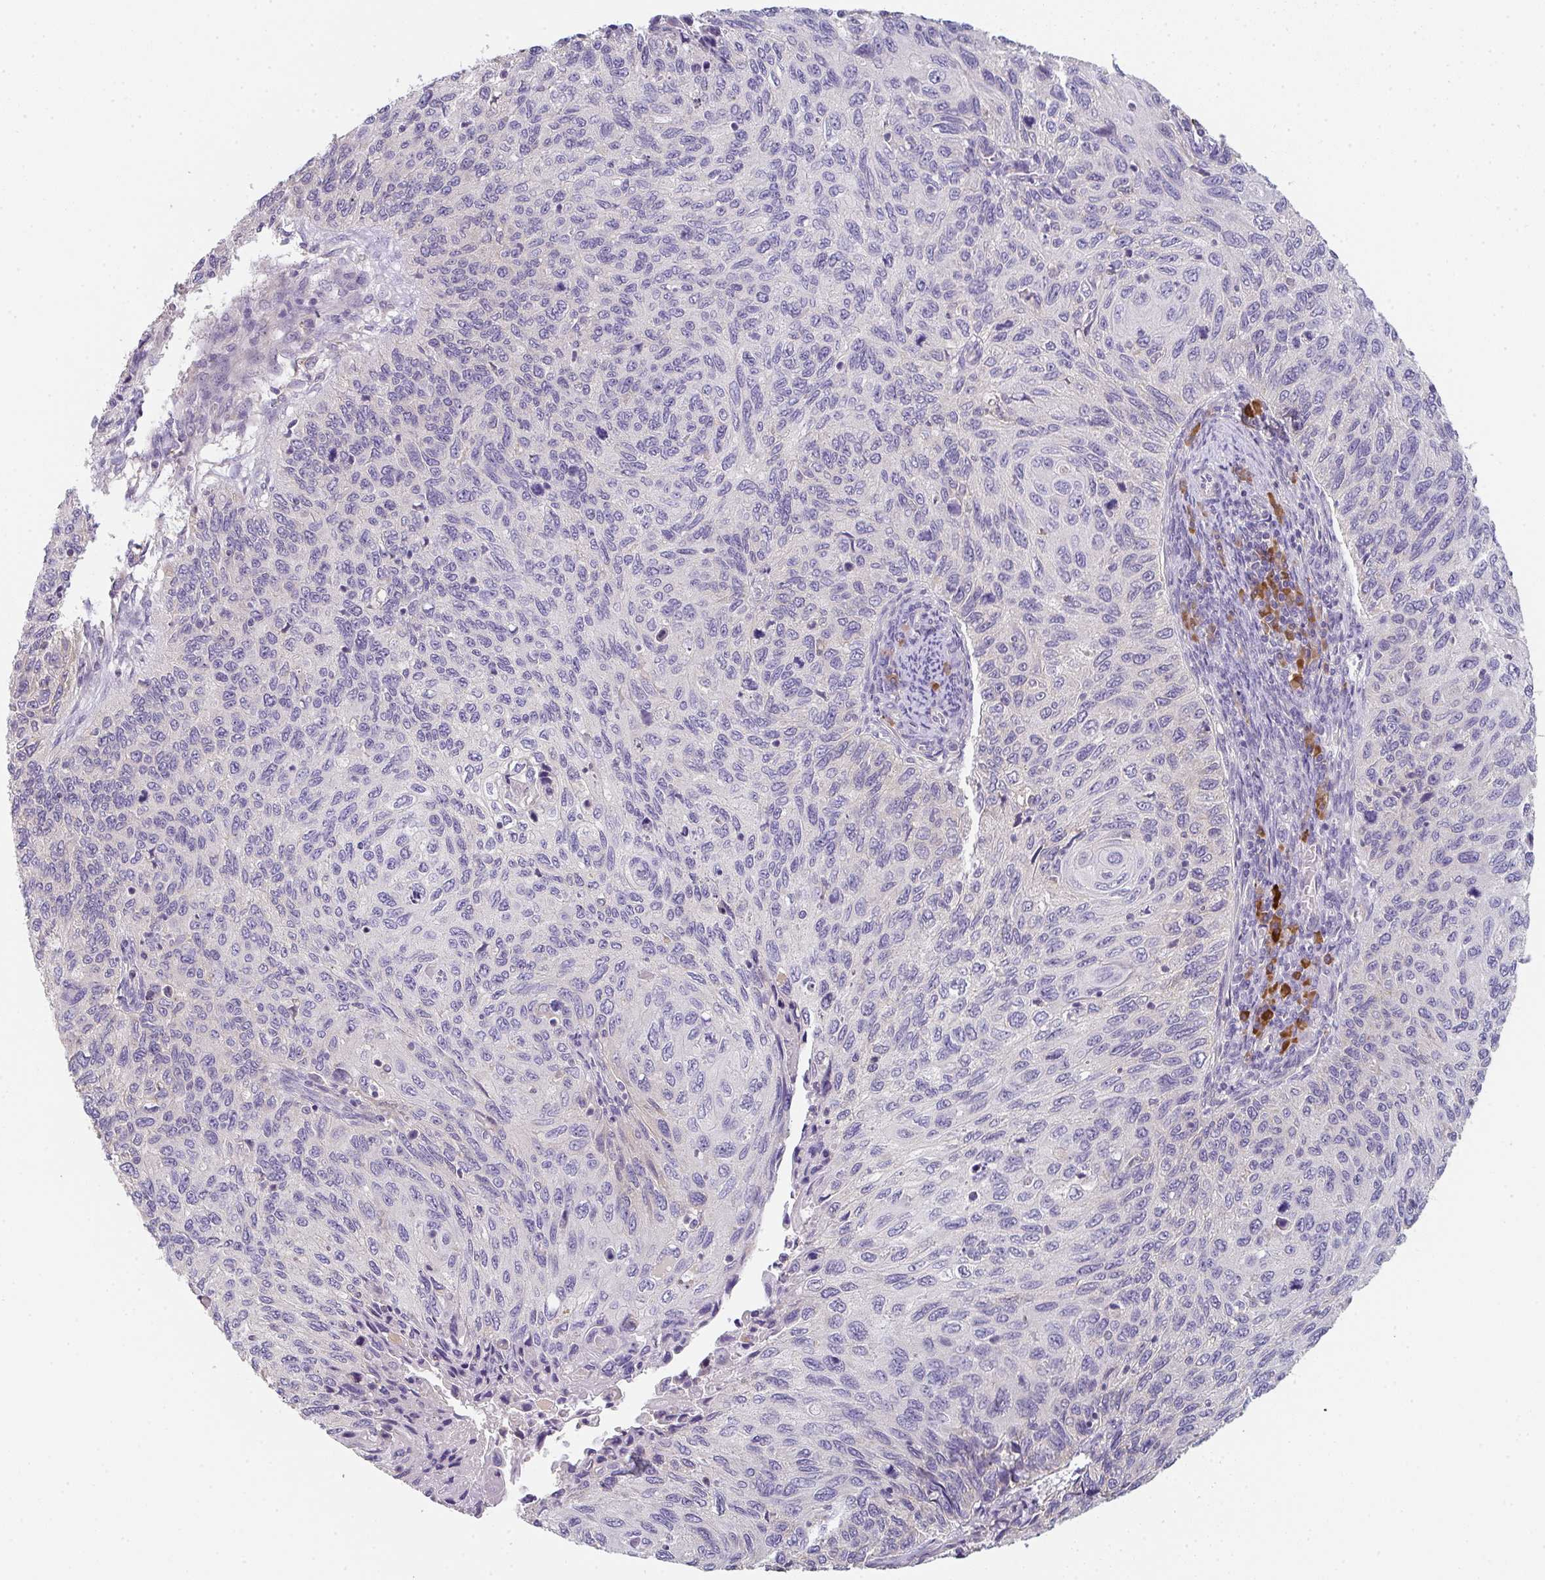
{"staining": {"intensity": "negative", "quantity": "none", "location": "none"}, "tissue": "cervical cancer", "cell_type": "Tumor cells", "image_type": "cancer", "snomed": [{"axis": "morphology", "description": "Squamous cell carcinoma, NOS"}, {"axis": "topography", "description": "Cervix"}], "caption": "Tumor cells are negative for brown protein staining in squamous cell carcinoma (cervical). The staining is performed using DAB (3,3'-diaminobenzidine) brown chromogen with nuclei counter-stained in using hematoxylin.", "gene": "ZNF215", "patient": {"sex": "female", "age": 70}}